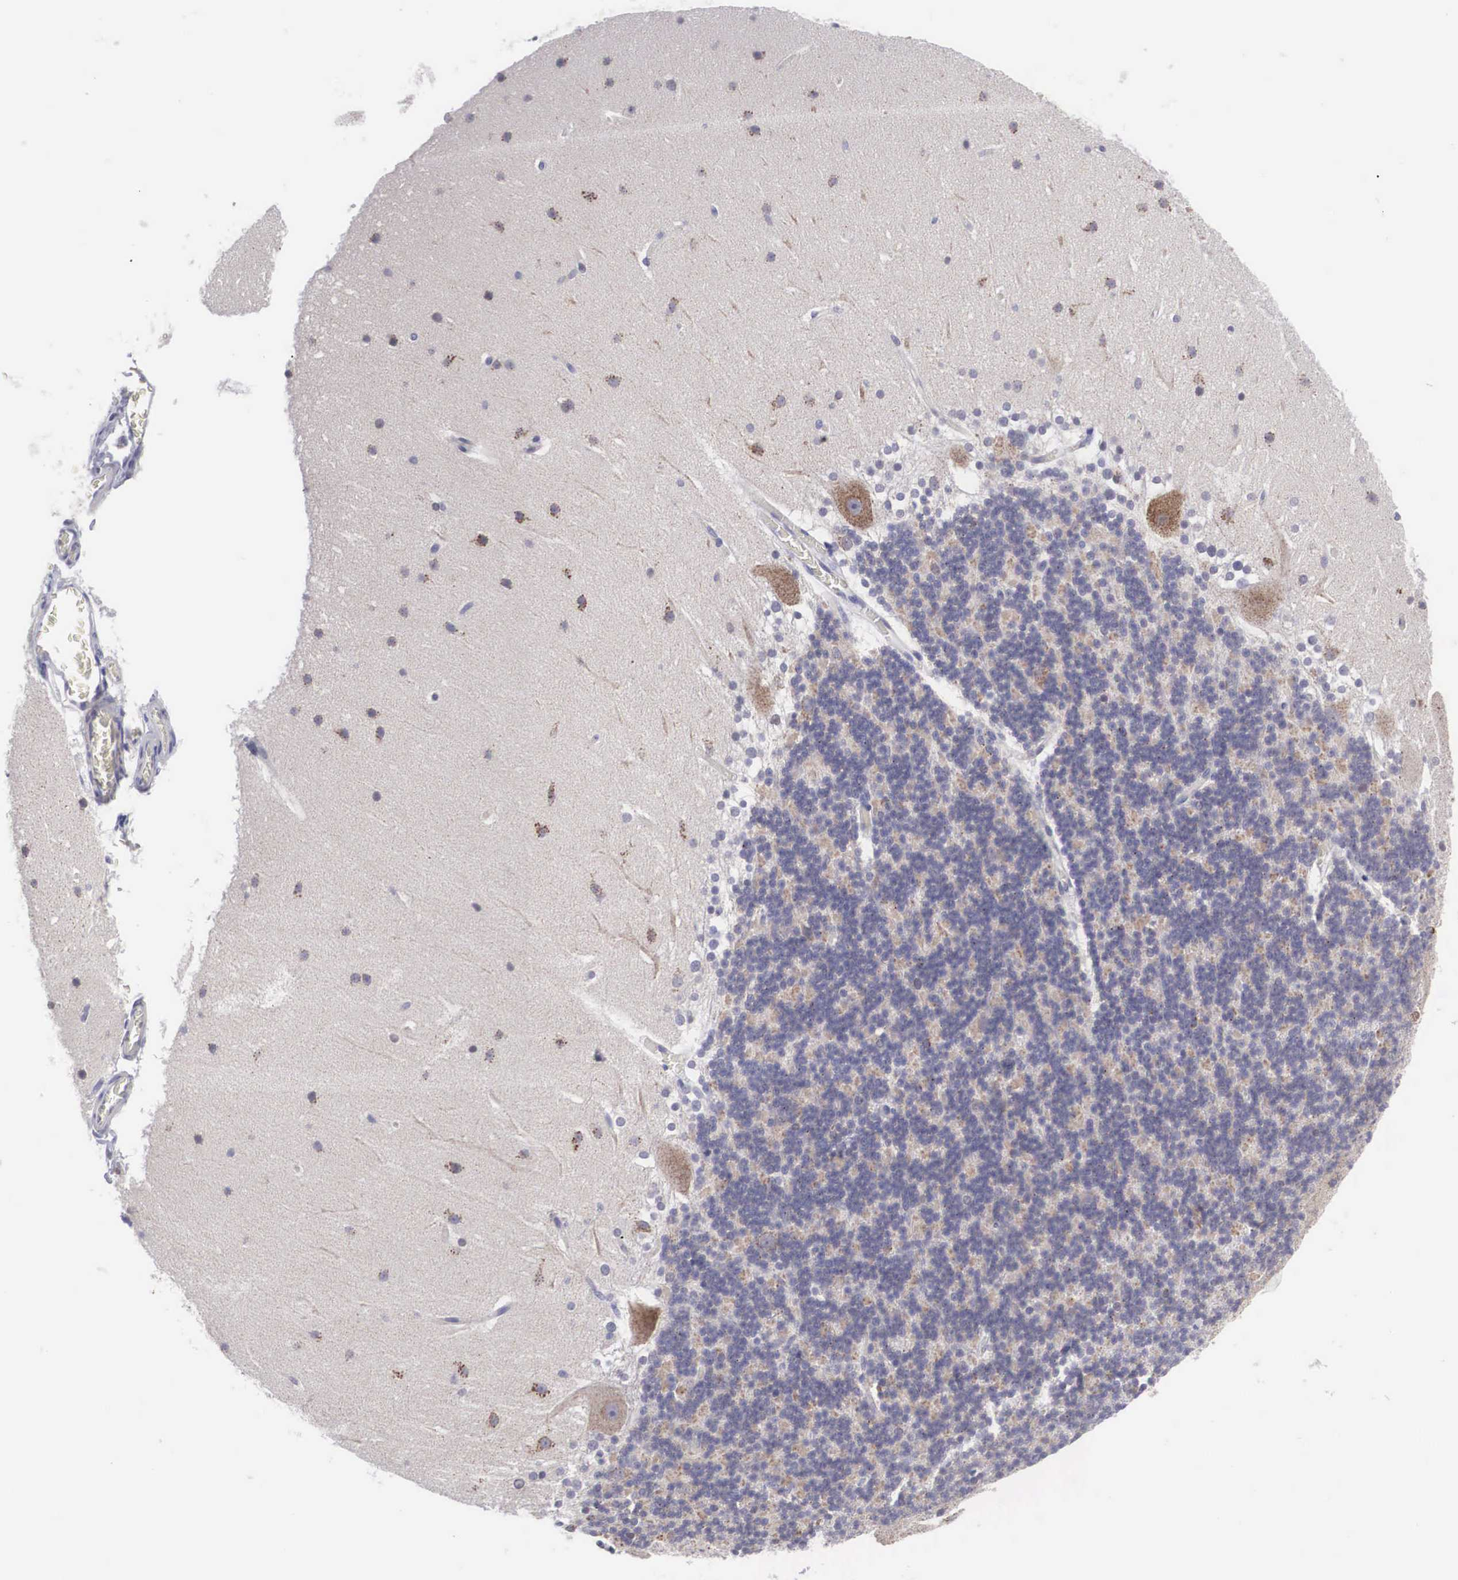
{"staining": {"intensity": "negative", "quantity": "none", "location": "none"}, "tissue": "cerebellum", "cell_type": "Cells in granular layer", "image_type": "normal", "snomed": [{"axis": "morphology", "description": "Normal tissue, NOS"}, {"axis": "topography", "description": "Cerebellum"}], "caption": "This is an immunohistochemistry micrograph of benign human cerebellum. There is no positivity in cells in granular layer.", "gene": "SOX11", "patient": {"sex": "female", "age": 19}}